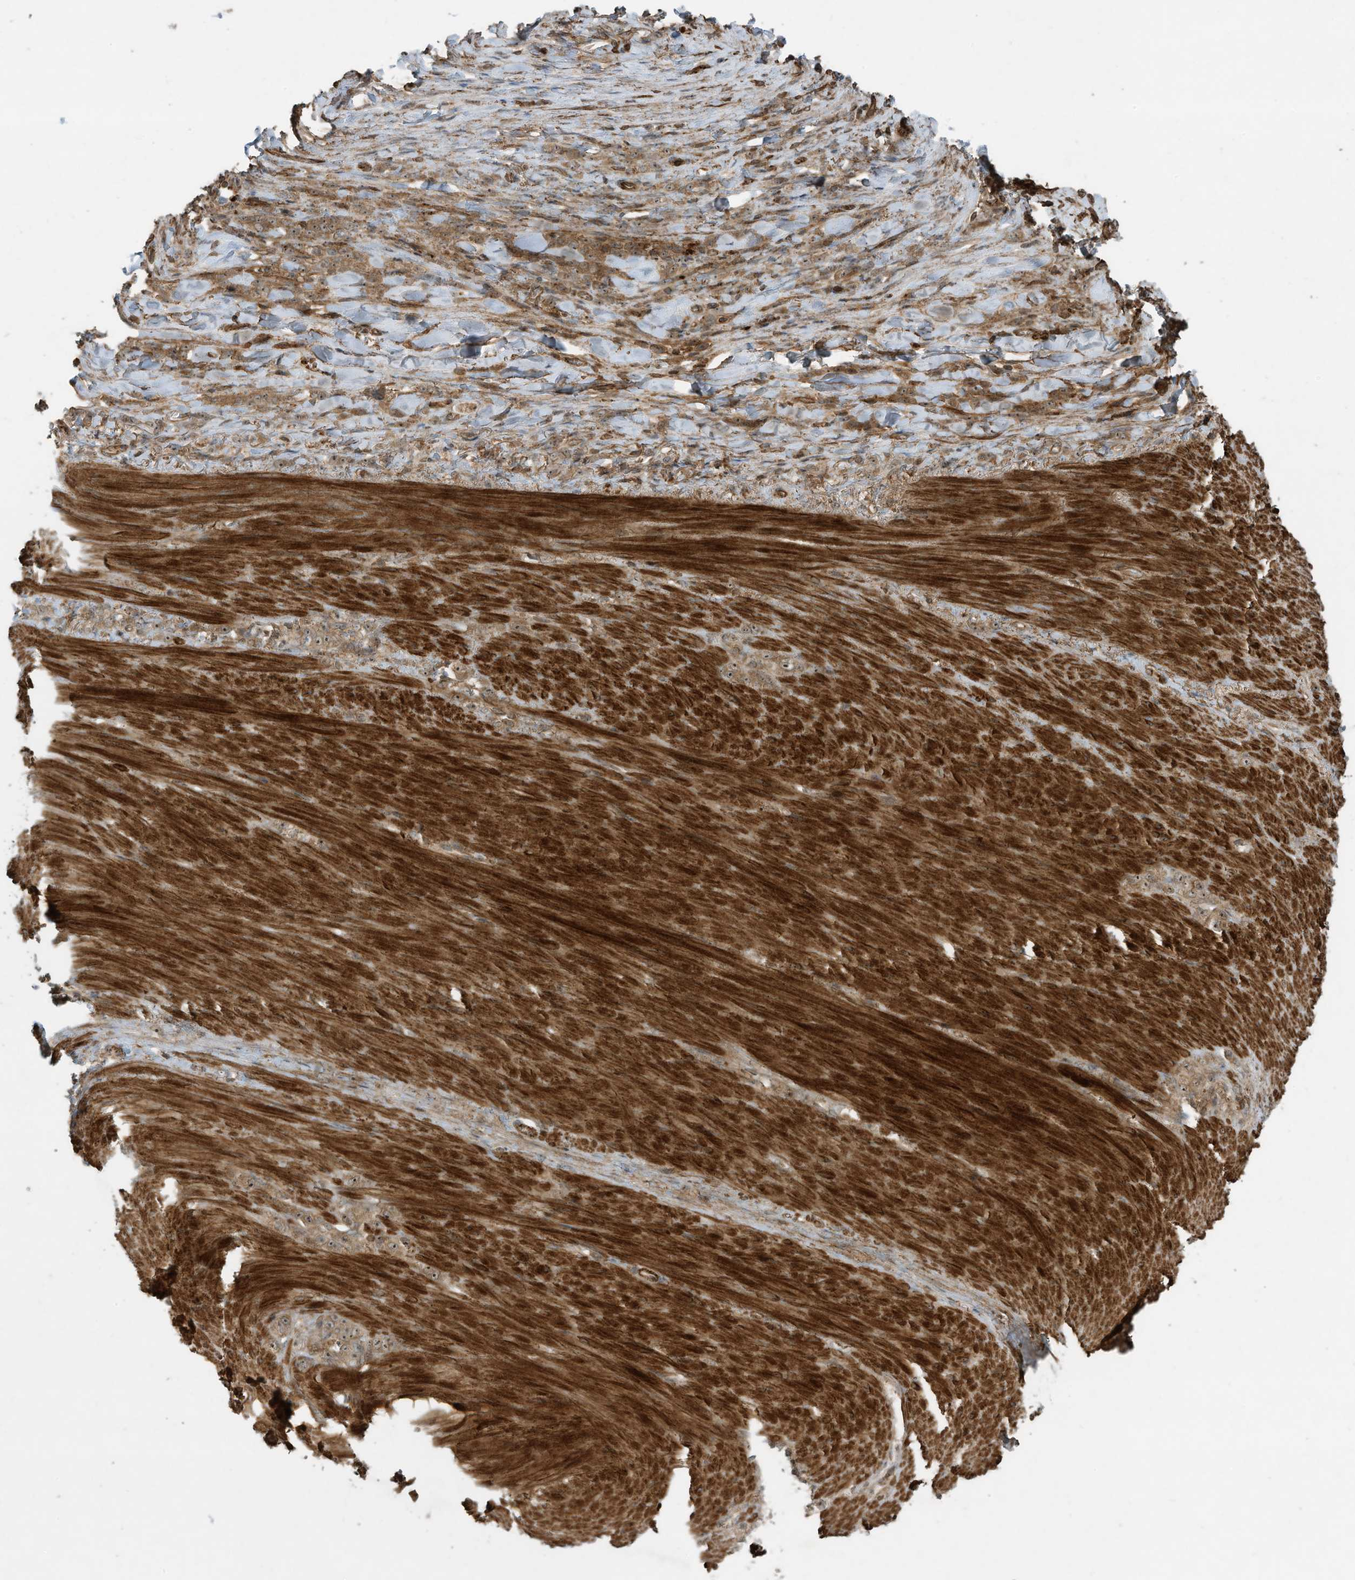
{"staining": {"intensity": "moderate", "quantity": ">75%", "location": "cytoplasmic/membranous,nuclear"}, "tissue": "stomach cancer", "cell_type": "Tumor cells", "image_type": "cancer", "snomed": [{"axis": "morphology", "description": "Normal tissue, NOS"}, {"axis": "morphology", "description": "Adenocarcinoma, NOS"}, {"axis": "topography", "description": "Stomach"}], "caption": "Stomach adenocarcinoma stained for a protein displays moderate cytoplasmic/membranous and nuclear positivity in tumor cells.", "gene": "DDIT4", "patient": {"sex": "male", "age": 82}}